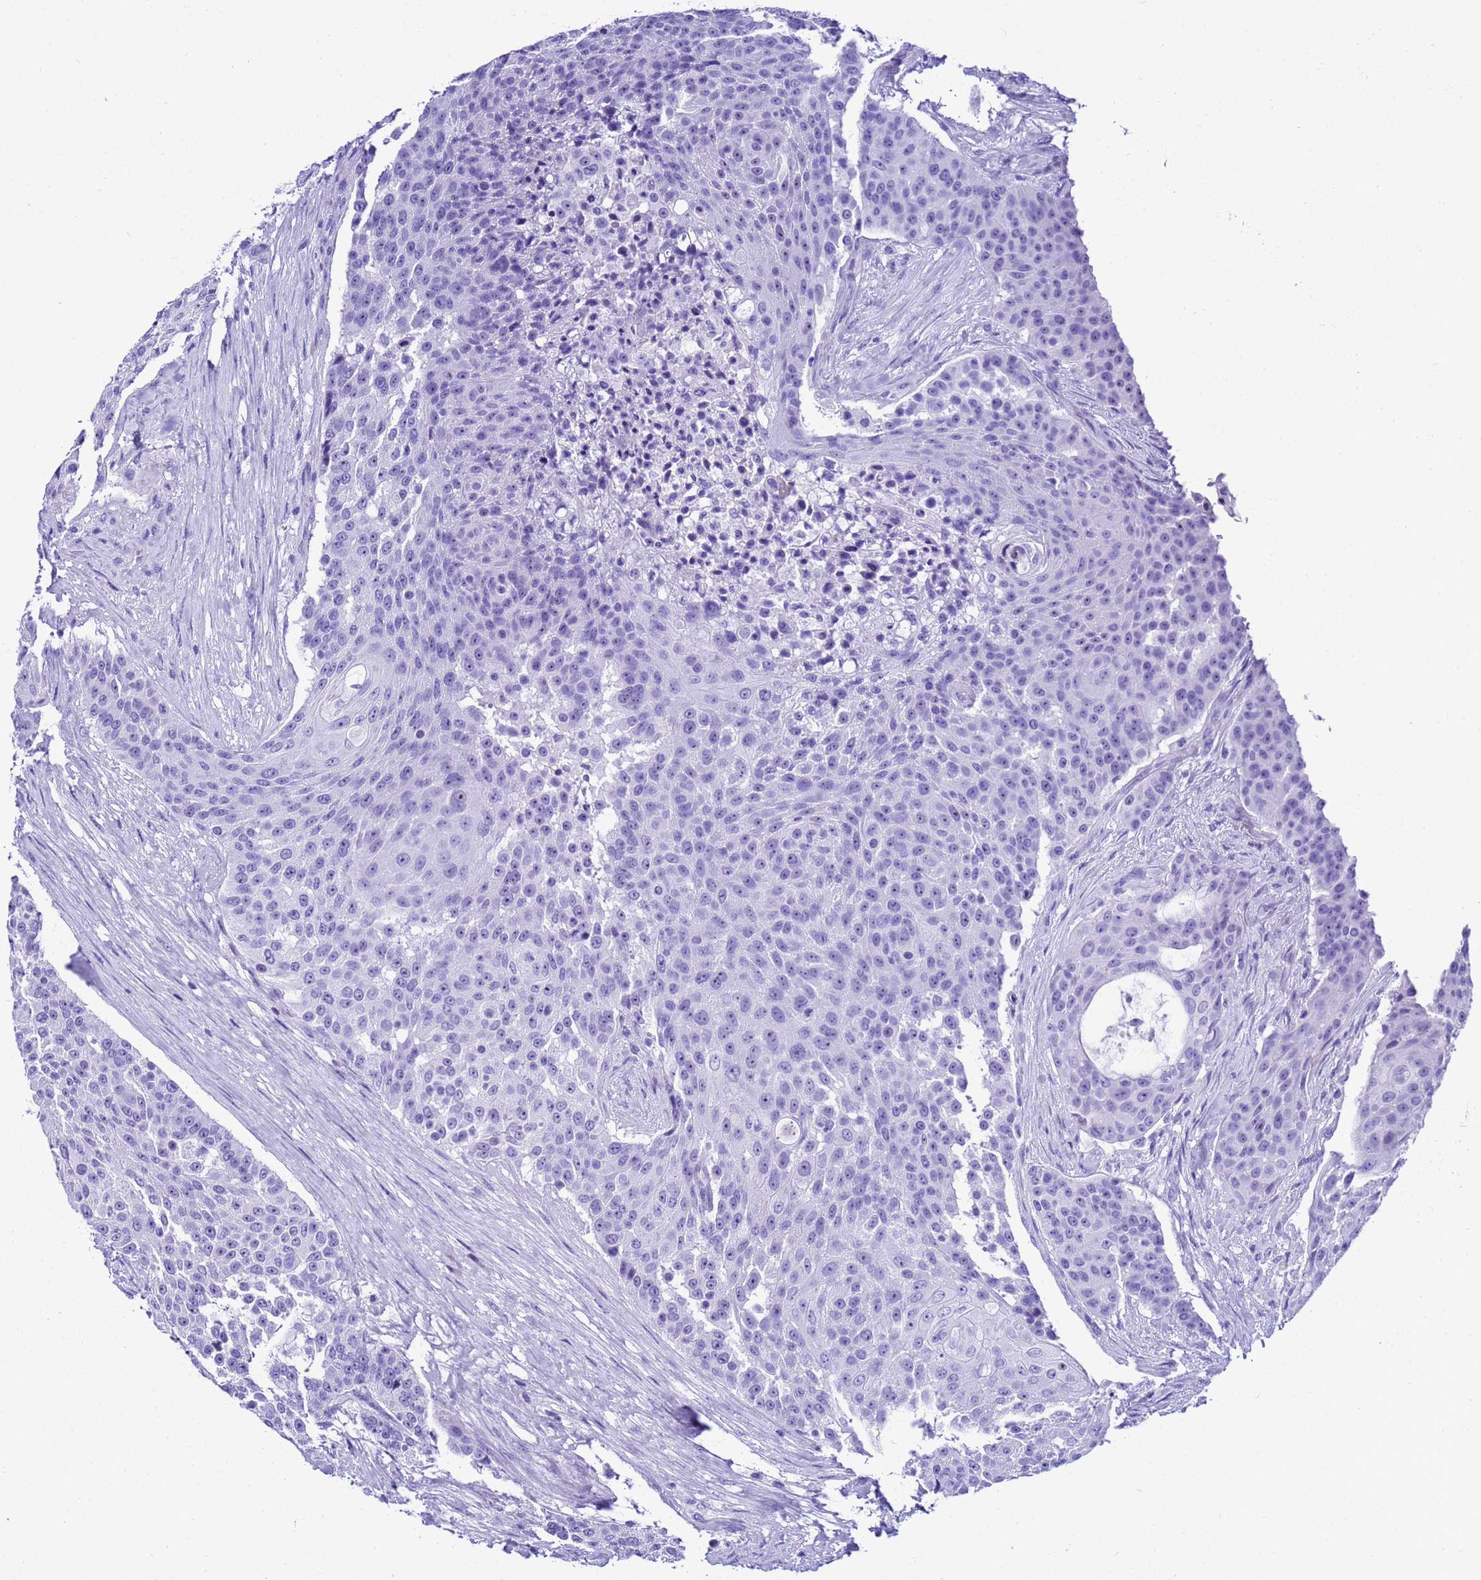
{"staining": {"intensity": "negative", "quantity": "none", "location": "none"}, "tissue": "urothelial cancer", "cell_type": "Tumor cells", "image_type": "cancer", "snomed": [{"axis": "morphology", "description": "Urothelial carcinoma, High grade"}, {"axis": "topography", "description": "Urinary bladder"}], "caption": "Protein analysis of urothelial cancer reveals no significant expression in tumor cells.", "gene": "UGT2B10", "patient": {"sex": "female", "age": 63}}